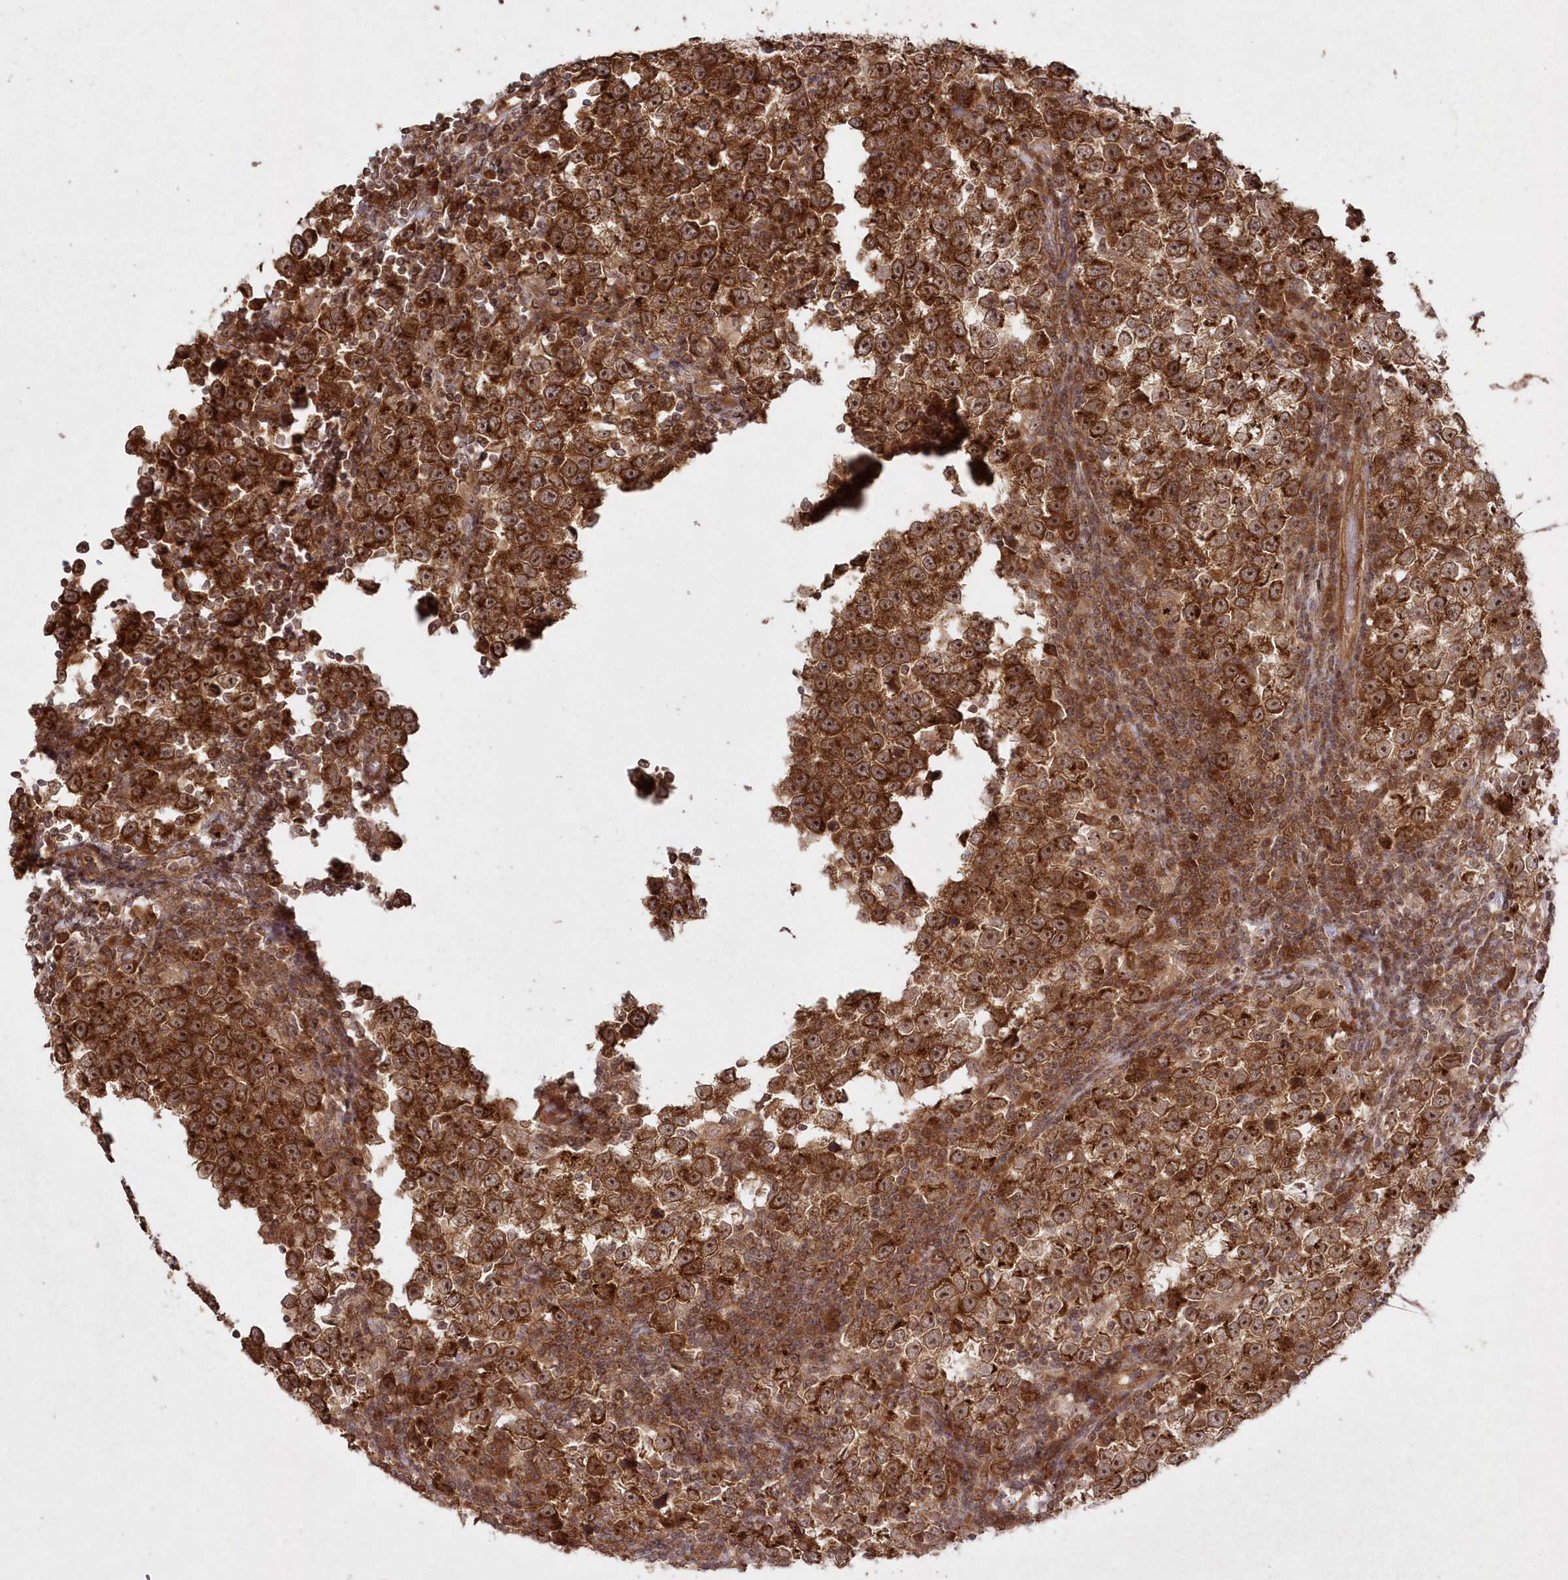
{"staining": {"intensity": "strong", "quantity": ">75%", "location": "cytoplasmic/membranous"}, "tissue": "testis cancer", "cell_type": "Tumor cells", "image_type": "cancer", "snomed": [{"axis": "morphology", "description": "Normal tissue, NOS"}, {"axis": "morphology", "description": "Seminoma, NOS"}, {"axis": "topography", "description": "Testis"}], "caption": "Protein analysis of testis cancer tissue shows strong cytoplasmic/membranous positivity in about >75% of tumor cells.", "gene": "SERINC1", "patient": {"sex": "male", "age": 43}}